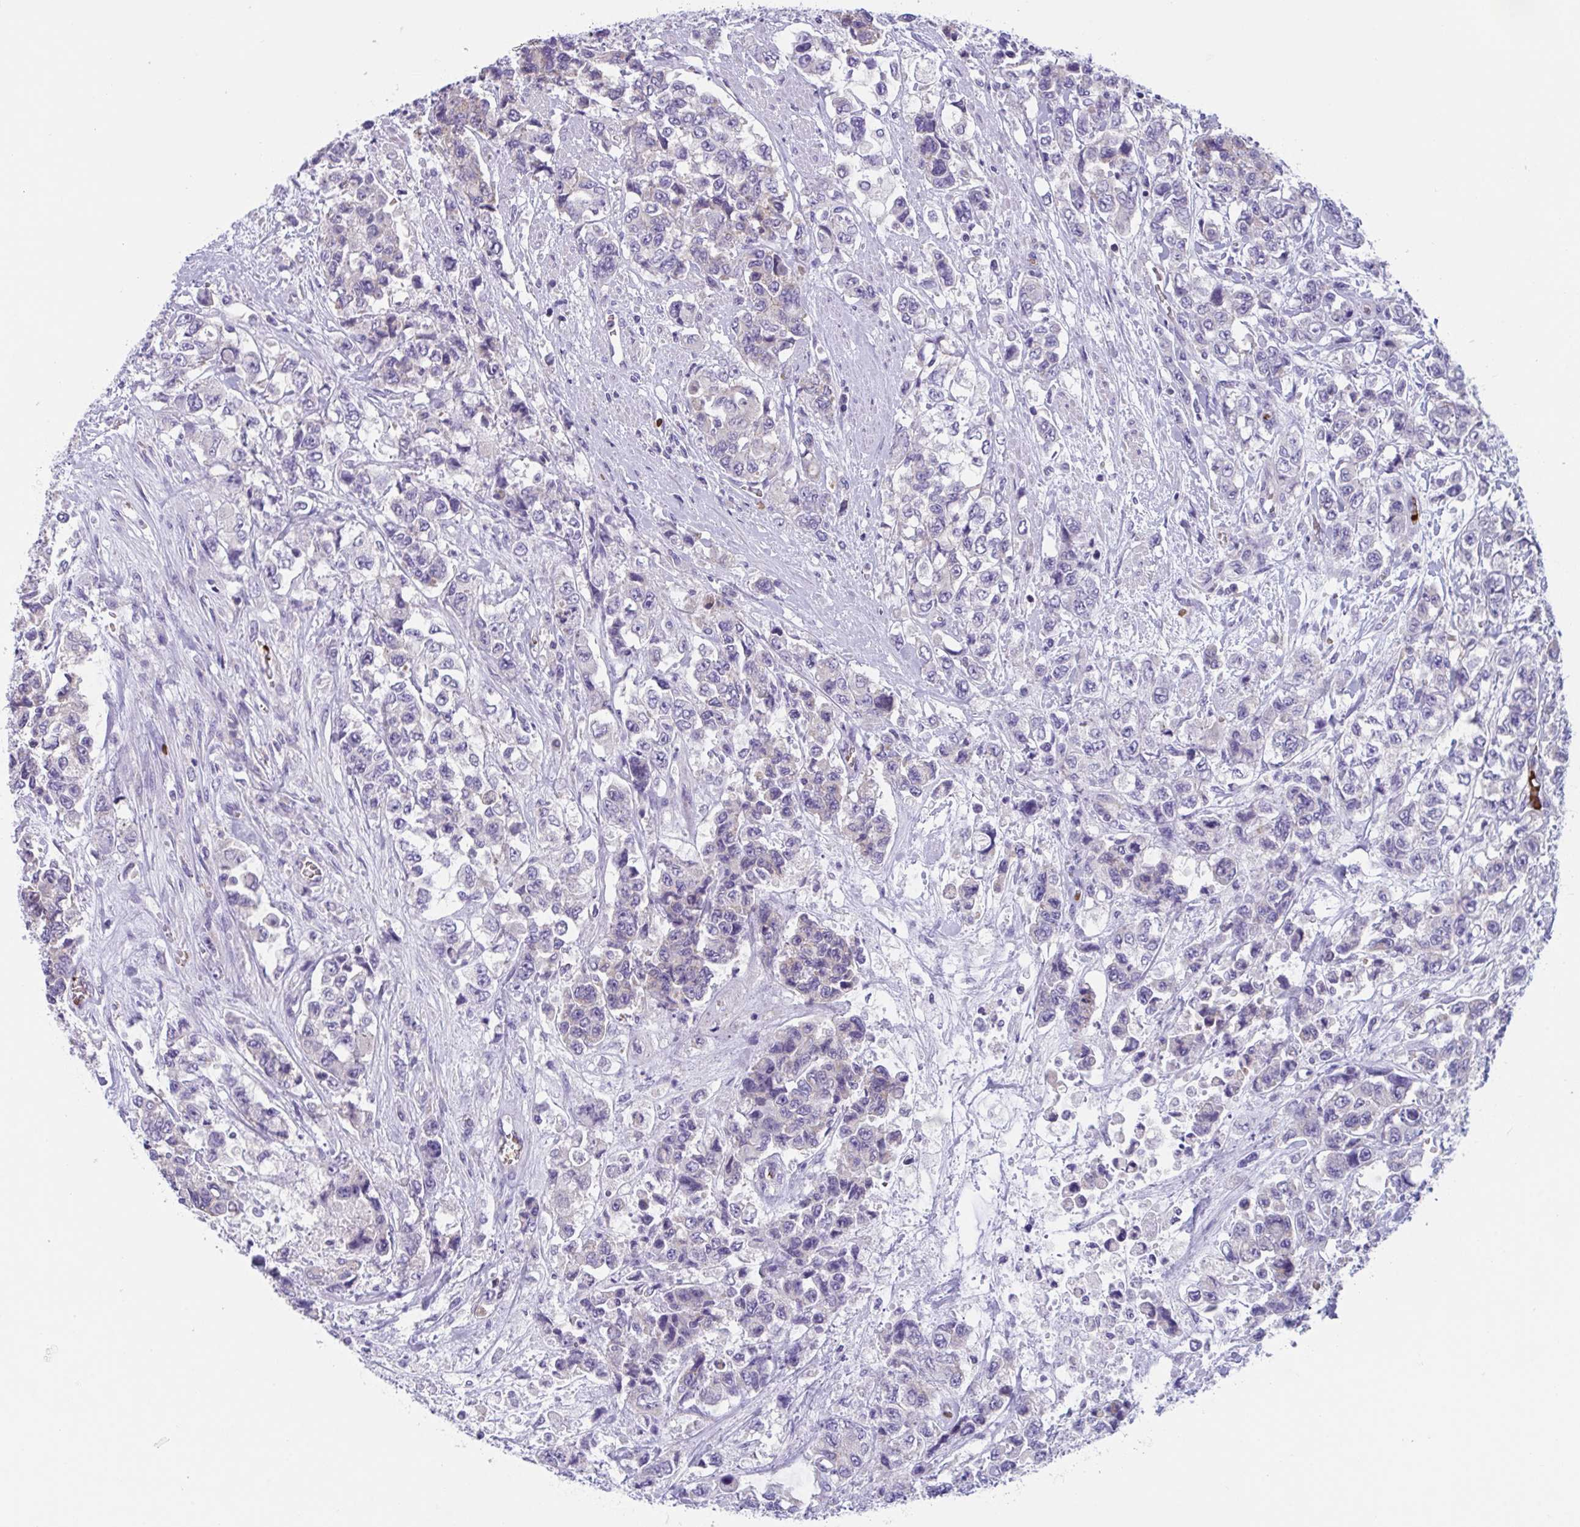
{"staining": {"intensity": "negative", "quantity": "none", "location": "none"}, "tissue": "urothelial cancer", "cell_type": "Tumor cells", "image_type": "cancer", "snomed": [{"axis": "morphology", "description": "Urothelial carcinoma, High grade"}, {"axis": "topography", "description": "Urinary bladder"}], "caption": "Tumor cells are negative for protein expression in human urothelial carcinoma (high-grade).", "gene": "TTC30B", "patient": {"sex": "female", "age": 78}}